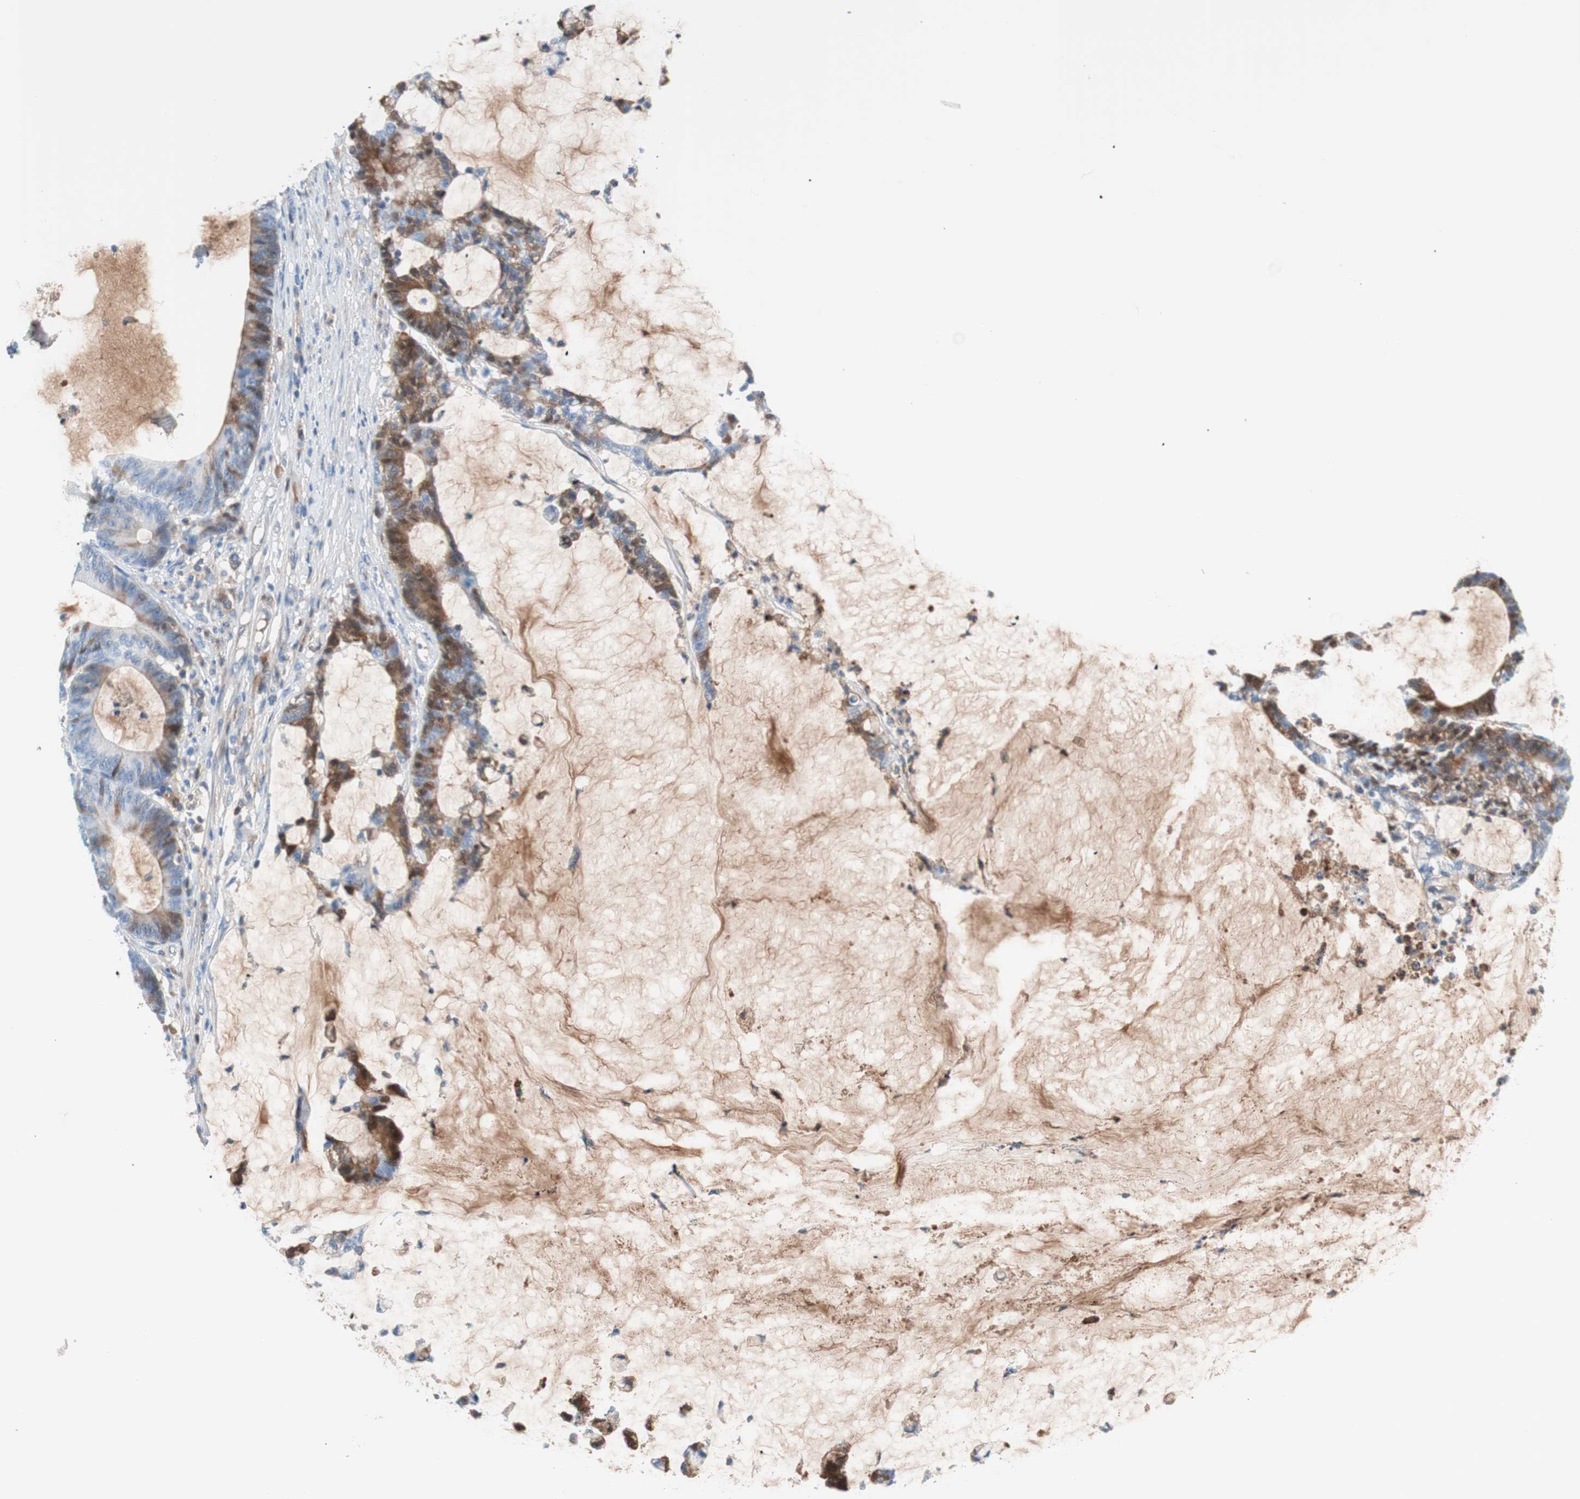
{"staining": {"intensity": "moderate", "quantity": "<25%", "location": "cytoplasmic/membranous"}, "tissue": "colorectal cancer", "cell_type": "Tumor cells", "image_type": "cancer", "snomed": [{"axis": "morphology", "description": "Adenocarcinoma, NOS"}, {"axis": "topography", "description": "Colon"}], "caption": "Protein positivity by immunohistochemistry reveals moderate cytoplasmic/membranous positivity in about <25% of tumor cells in colorectal adenocarcinoma.", "gene": "RBP4", "patient": {"sex": "female", "age": 84}}